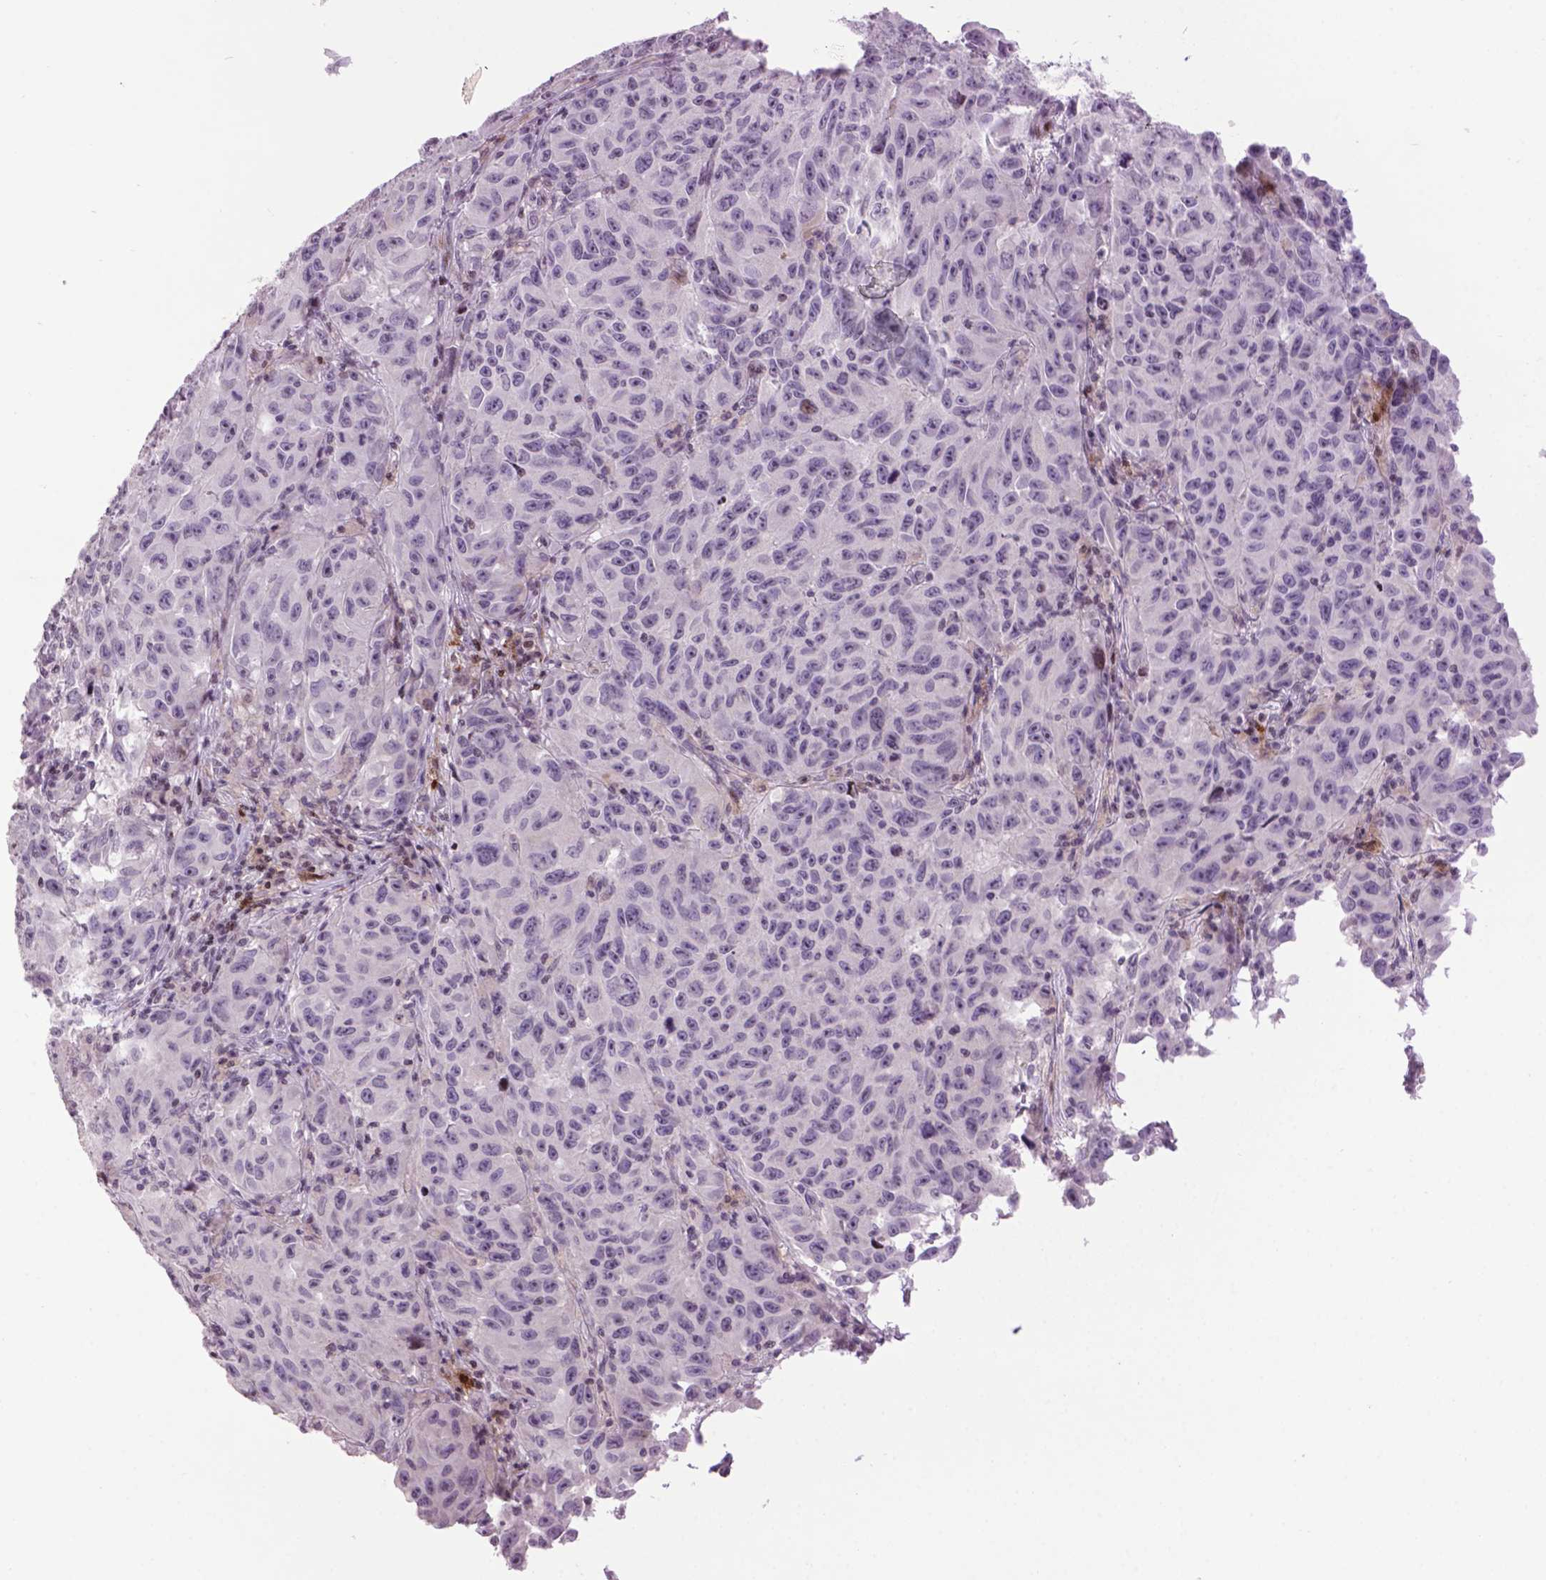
{"staining": {"intensity": "negative", "quantity": "none", "location": "none"}, "tissue": "melanoma", "cell_type": "Tumor cells", "image_type": "cancer", "snomed": [{"axis": "morphology", "description": "Malignant melanoma, NOS"}, {"axis": "topography", "description": "Vulva, labia, clitoris and Bartholin´s gland, NO"}], "caption": "An image of human malignant melanoma is negative for staining in tumor cells. The staining was performed using DAB (3,3'-diaminobenzidine) to visualize the protein expression in brown, while the nuclei were stained in blue with hematoxylin (Magnification: 20x).", "gene": "TH", "patient": {"sex": "female", "age": 75}}